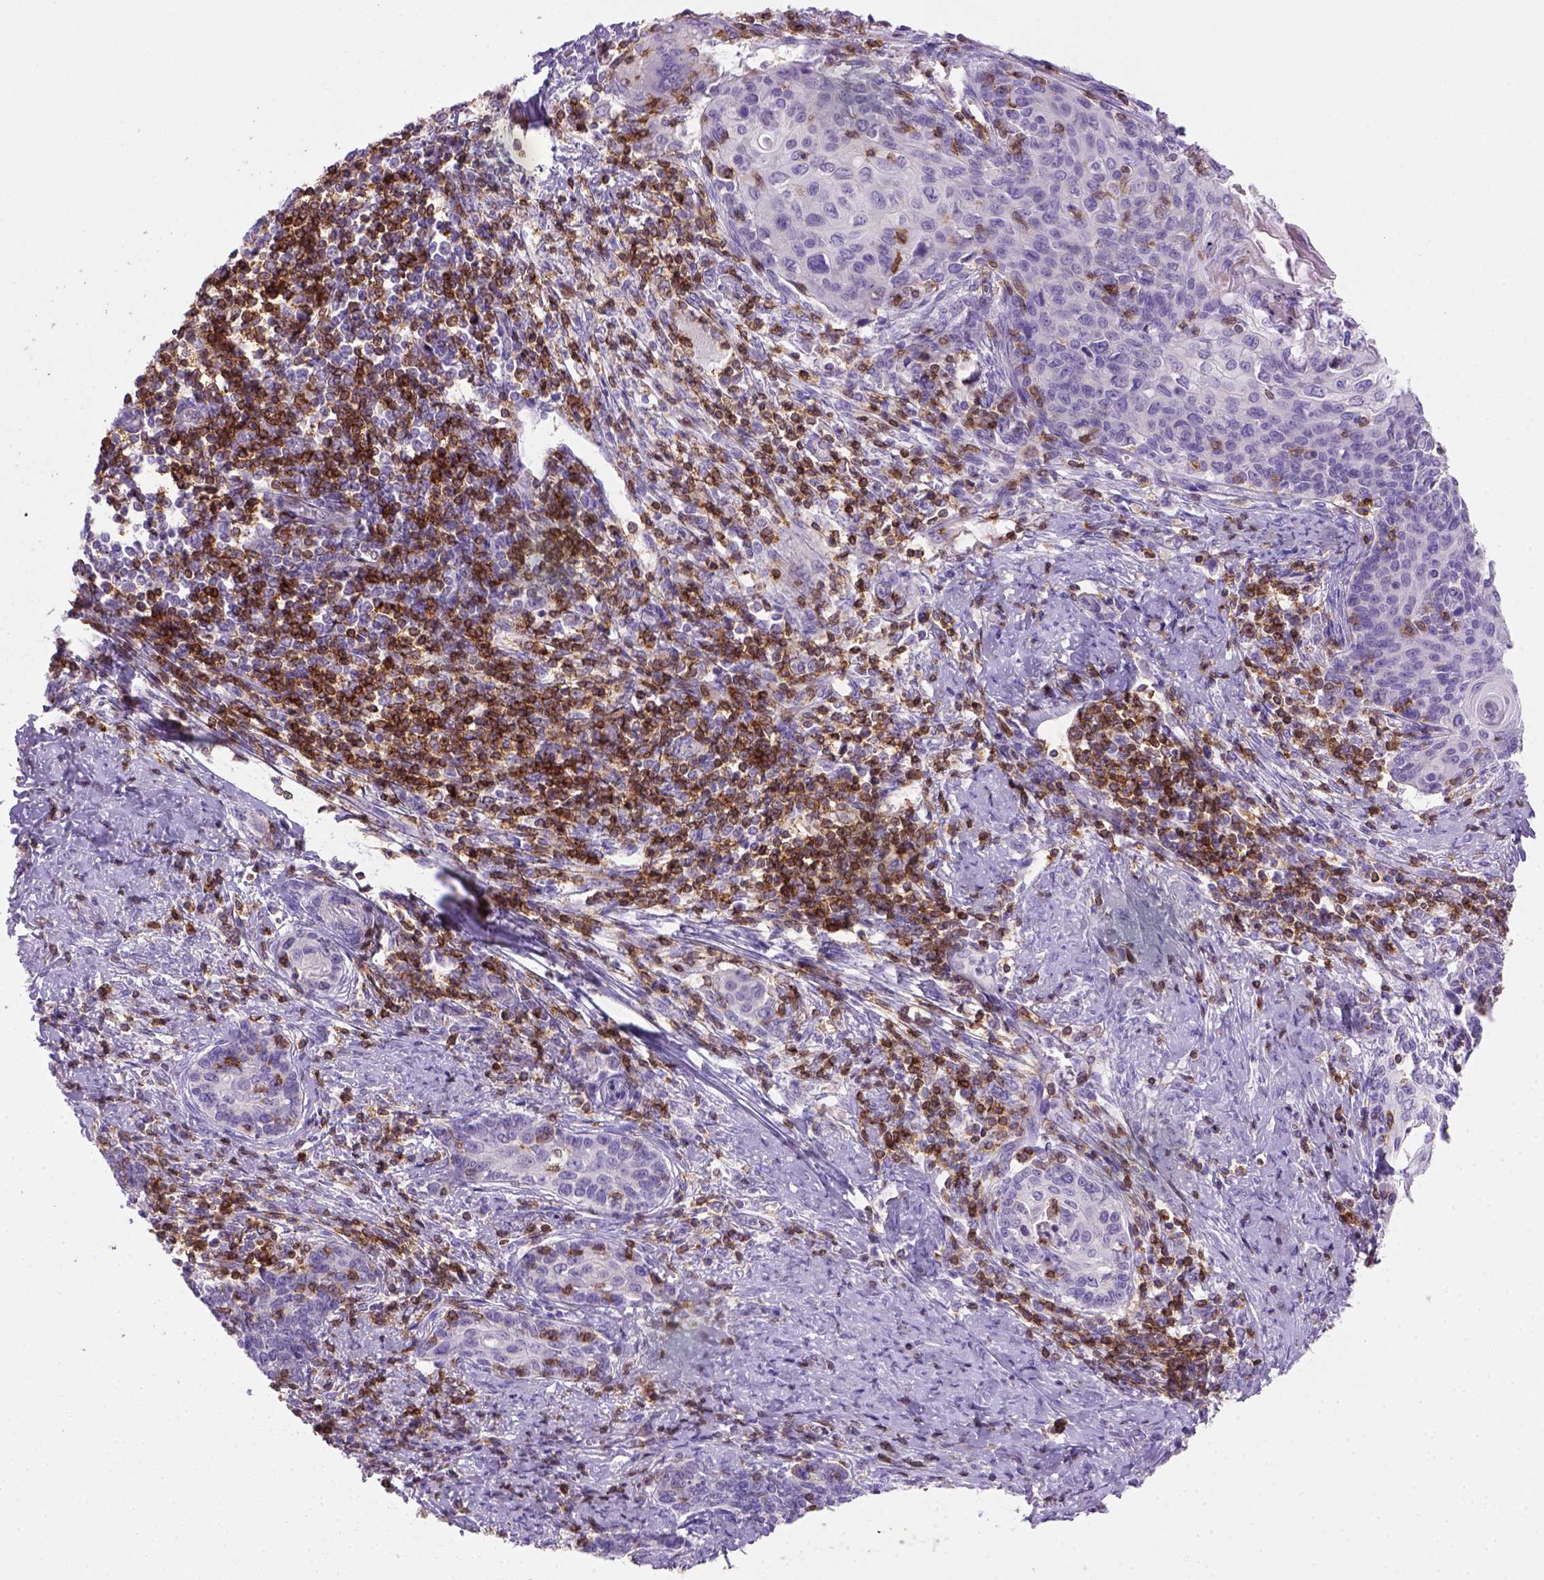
{"staining": {"intensity": "negative", "quantity": "none", "location": "none"}, "tissue": "cervical cancer", "cell_type": "Tumor cells", "image_type": "cancer", "snomed": [{"axis": "morphology", "description": "Squamous cell carcinoma, NOS"}, {"axis": "topography", "description": "Cervix"}], "caption": "Protein analysis of cervical cancer (squamous cell carcinoma) demonstrates no significant staining in tumor cells.", "gene": "CD3E", "patient": {"sex": "female", "age": 39}}